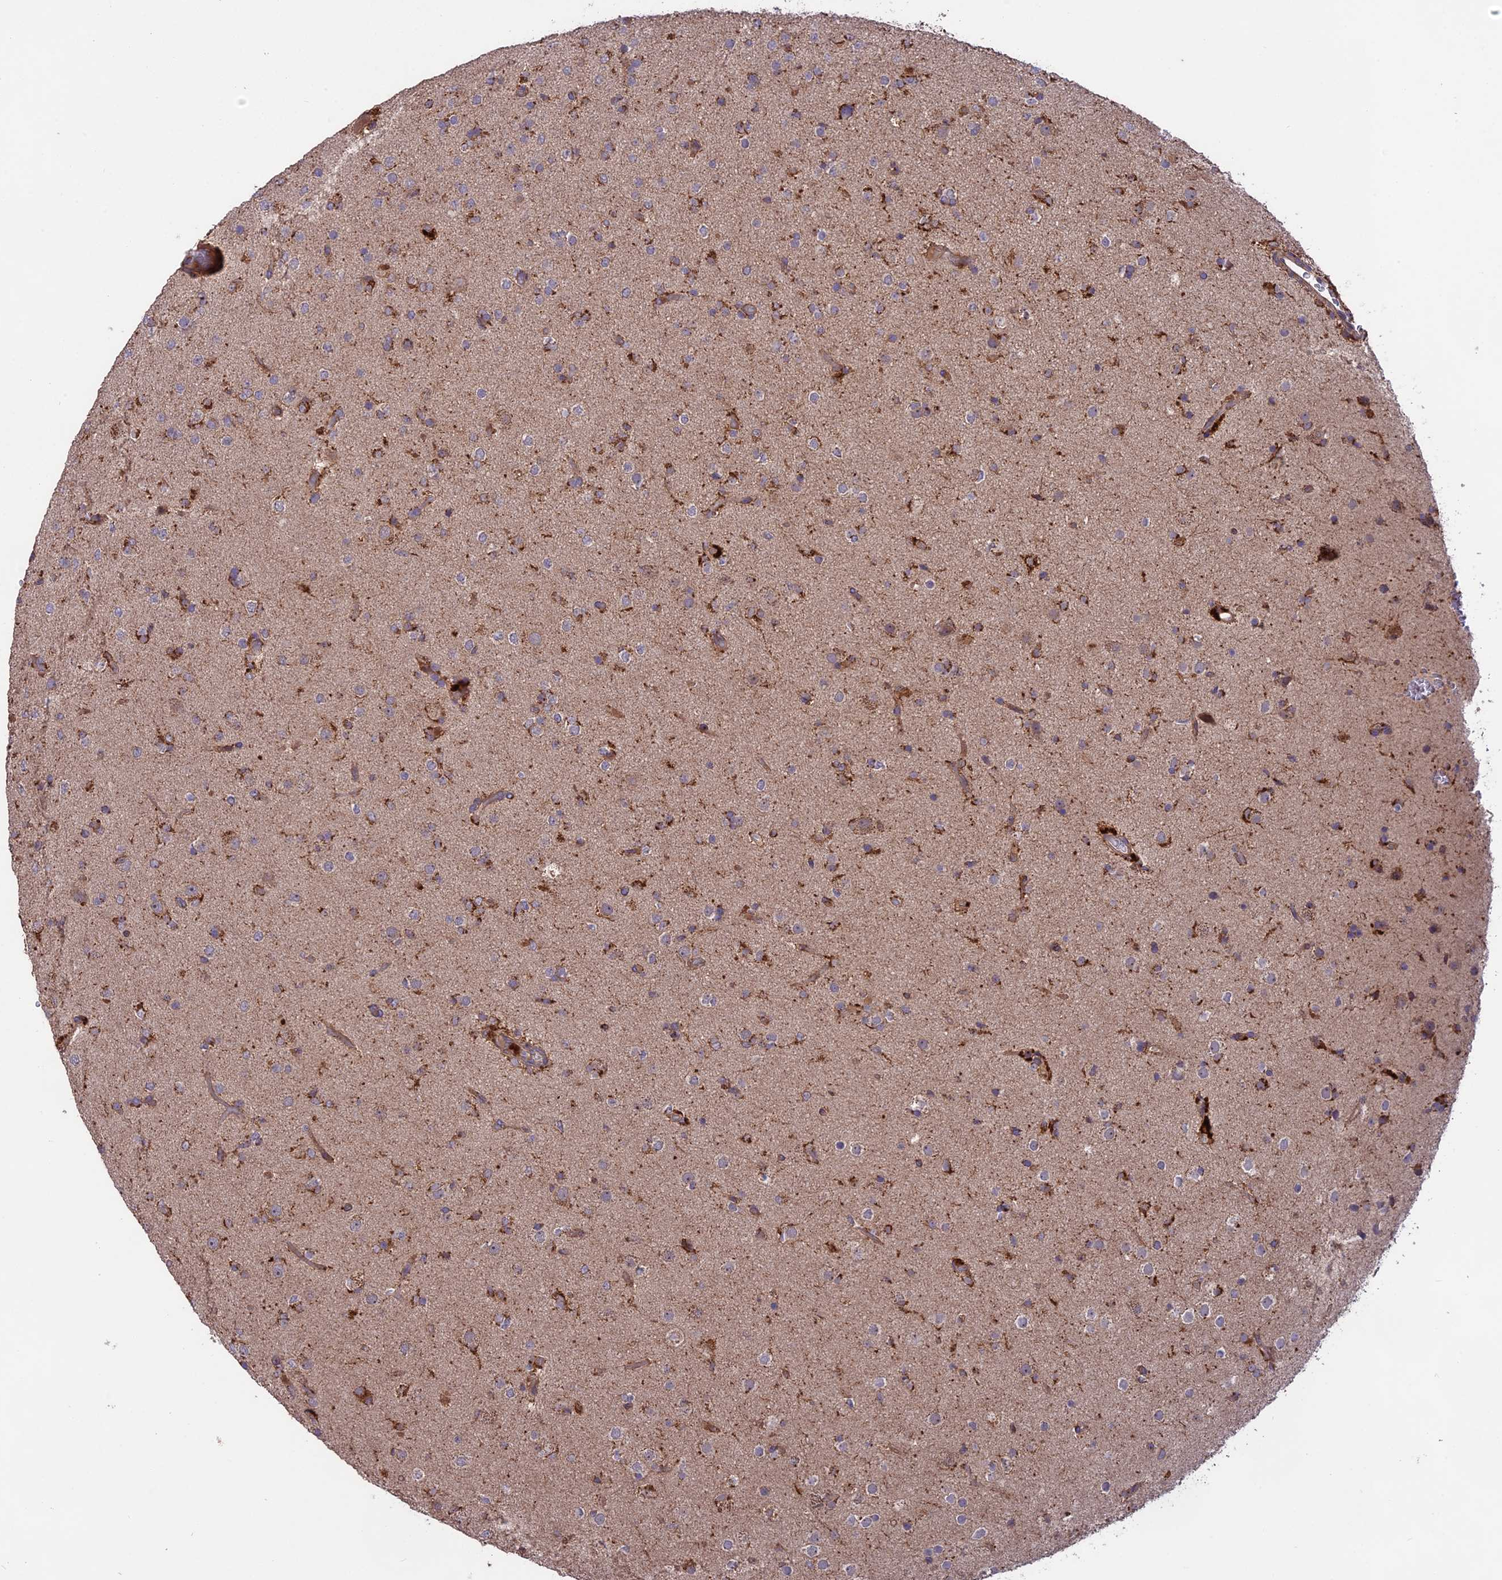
{"staining": {"intensity": "moderate", "quantity": "25%-75%", "location": "cytoplasmic/membranous"}, "tissue": "glioma", "cell_type": "Tumor cells", "image_type": "cancer", "snomed": [{"axis": "morphology", "description": "Glioma, malignant, Low grade"}, {"axis": "topography", "description": "Brain"}], "caption": "Immunohistochemical staining of glioma reveals moderate cytoplasmic/membranous protein expression in about 25%-75% of tumor cells.", "gene": "NUDT8", "patient": {"sex": "male", "age": 65}}